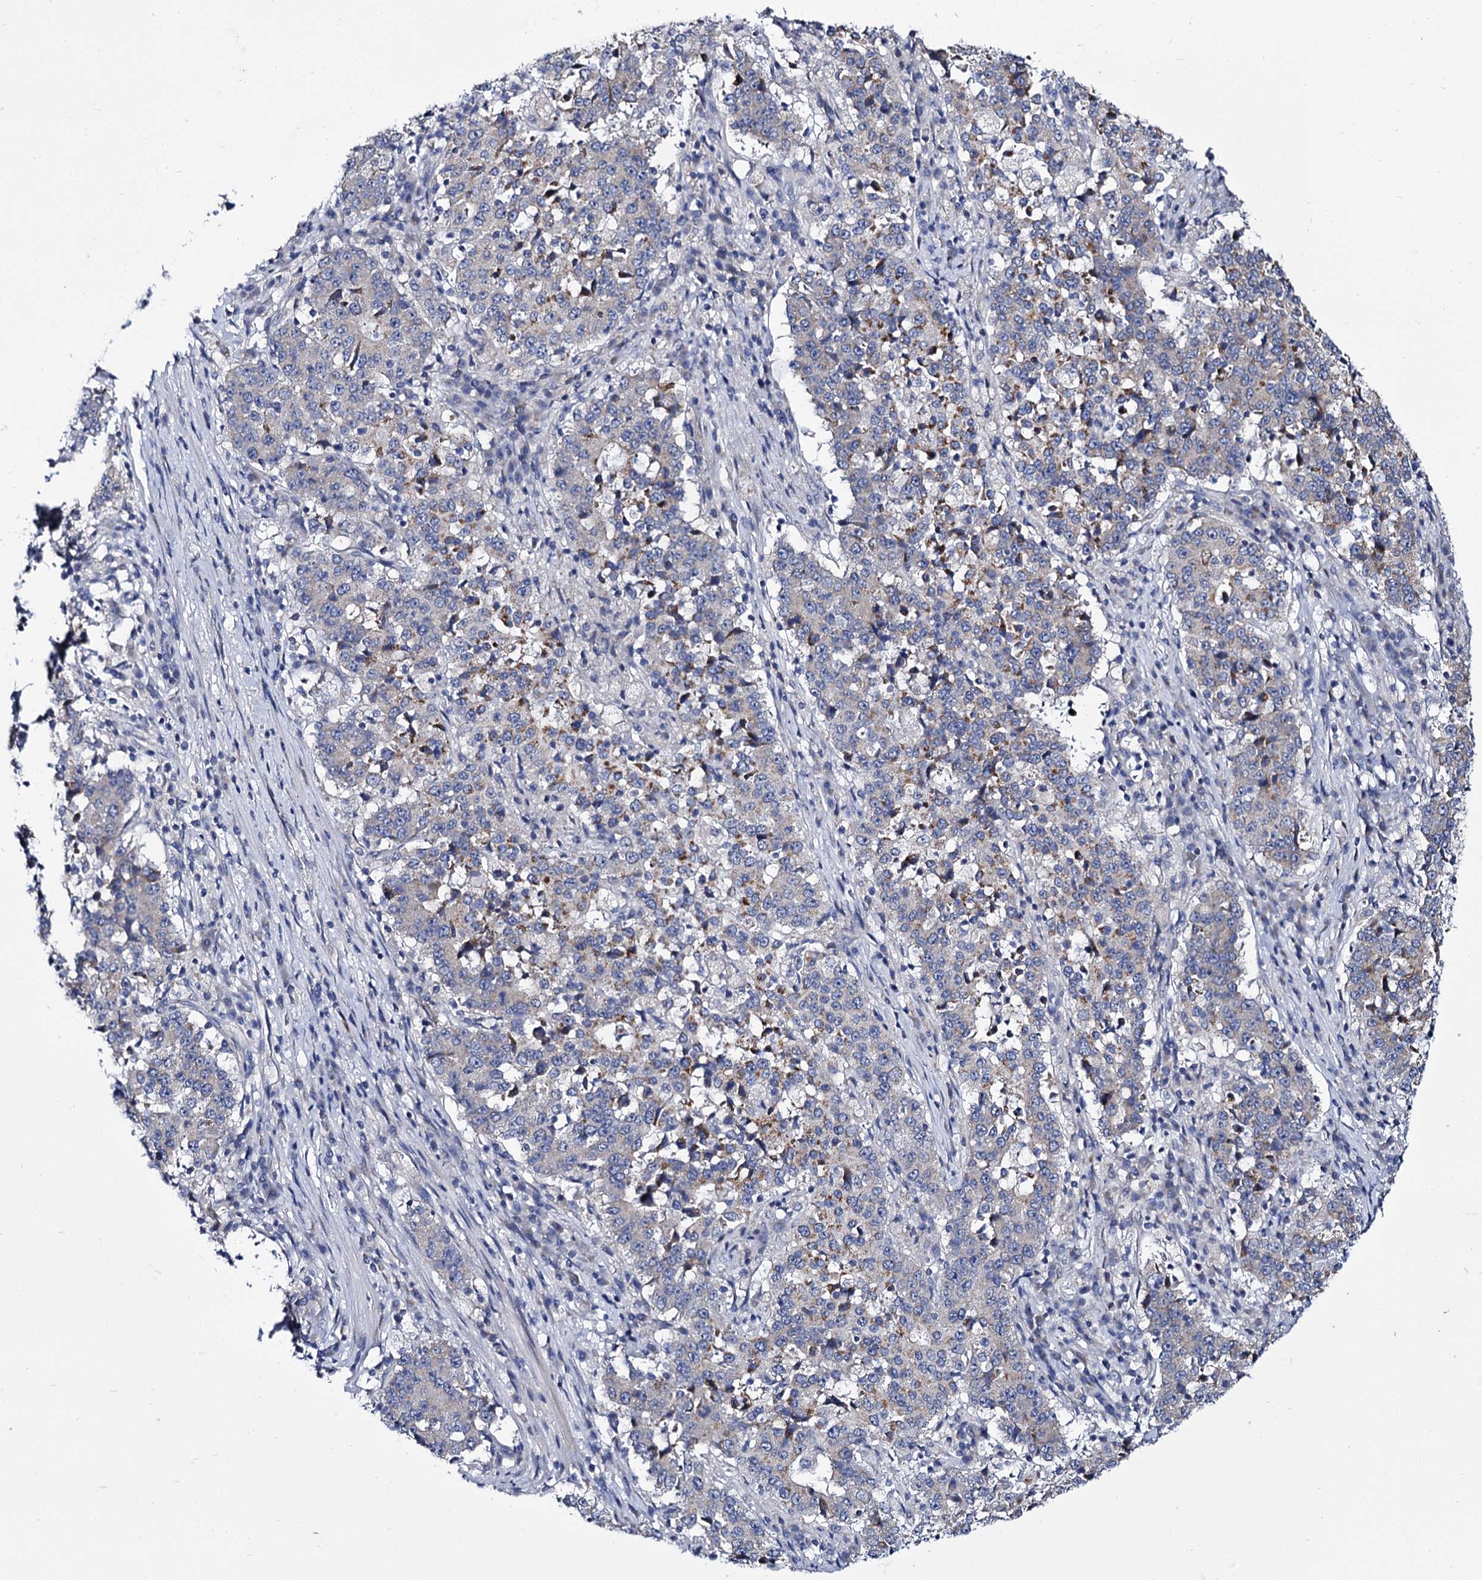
{"staining": {"intensity": "weak", "quantity": "<25%", "location": "cytoplasmic/membranous"}, "tissue": "stomach cancer", "cell_type": "Tumor cells", "image_type": "cancer", "snomed": [{"axis": "morphology", "description": "Adenocarcinoma, NOS"}, {"axis": "topography", "description": "Stomach"}], "caption": "Protein analysis of stomach cancer (adenocarcinoma) shows no significant staining in tumor cells.", "gene": "PANX2", "patient": {"sex": "male", "age": 59}}